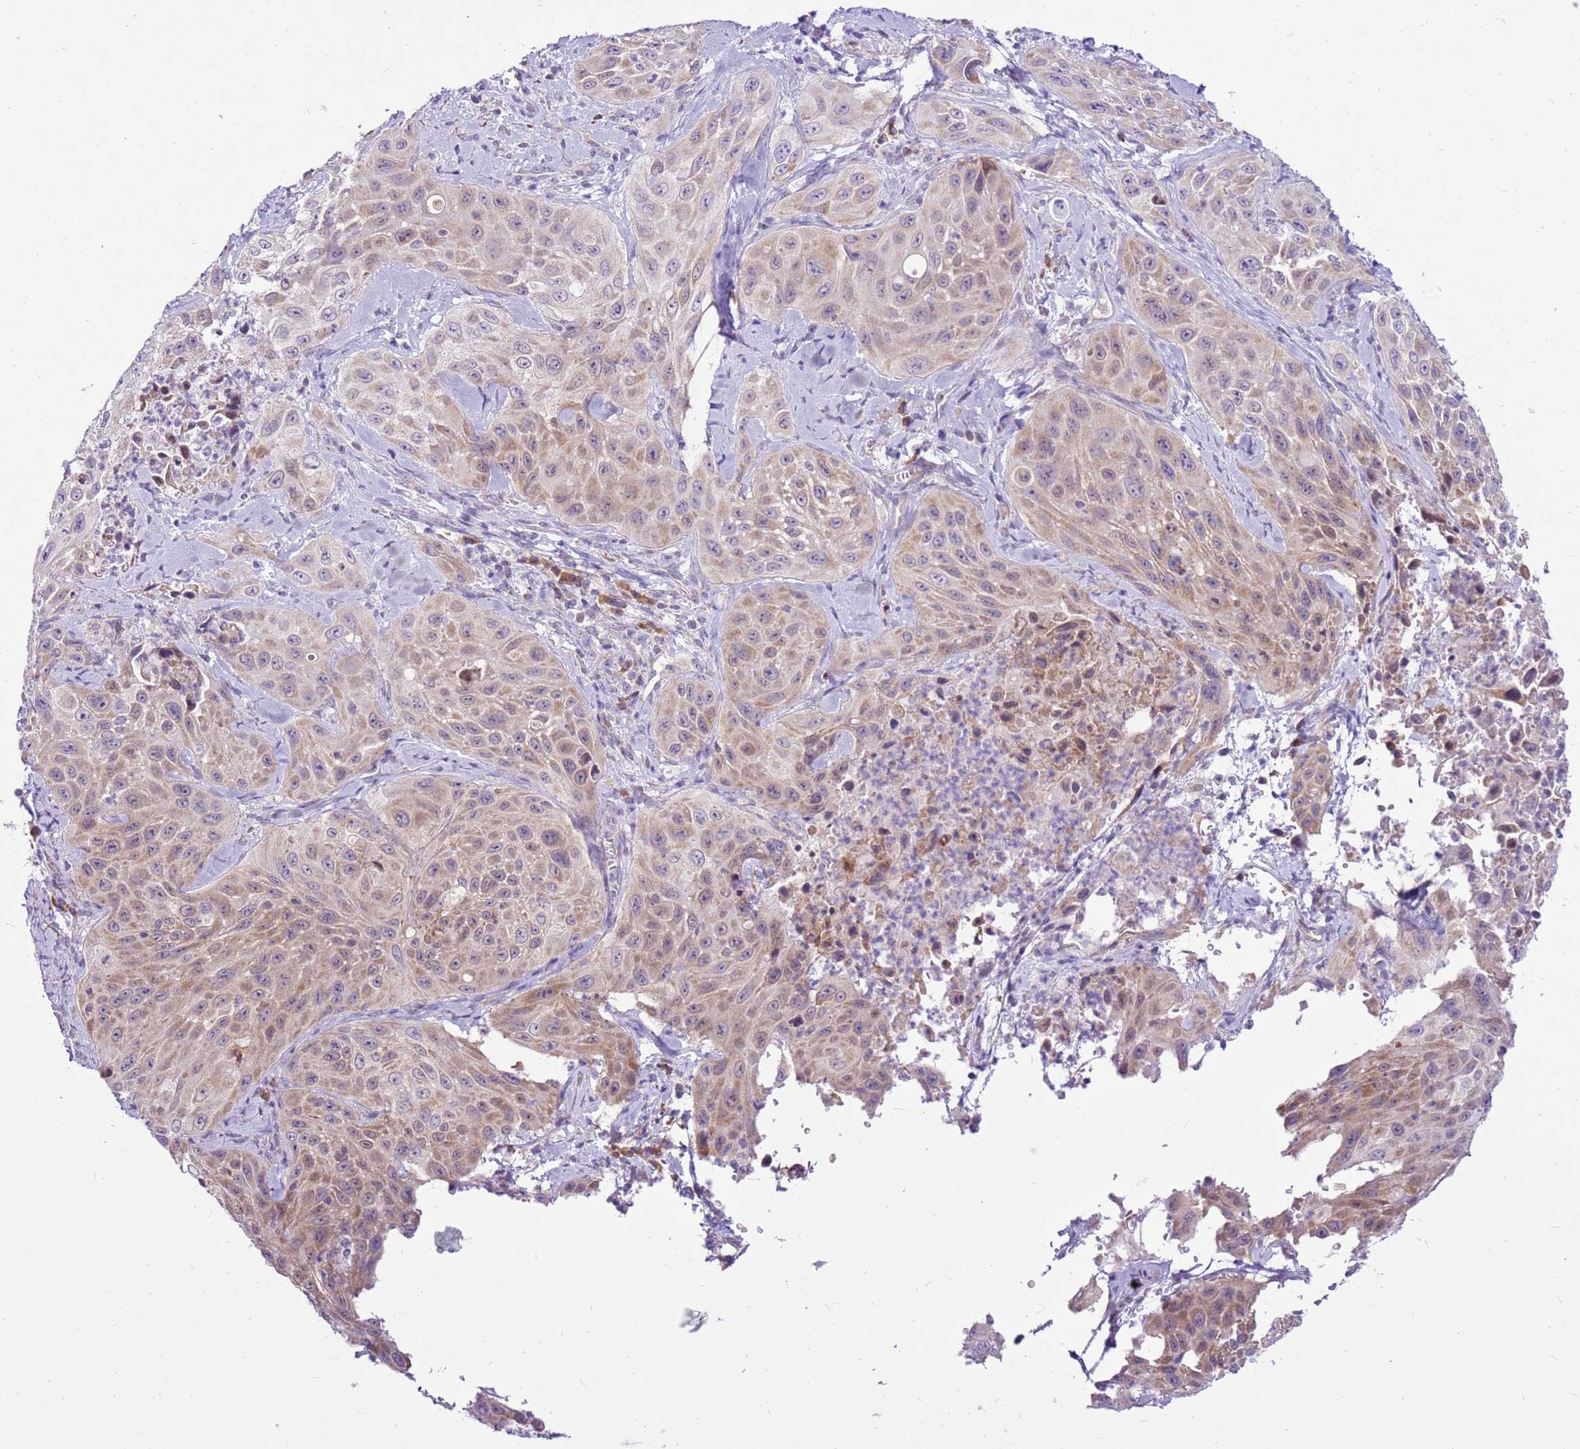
{"staining": {"intensity": "moderate", "quantity": "25%-75%", "location": "cytoplasmic/membranous"}, "tissue": "cervical cancer", "cell_type": "Tumor cells", "image_type": "cancer", "snomed": [{"axis": "morphology", "description": "Squamous cell carcinoma, NOS"}, {"axis": "topography", "description": "Cervix"}], "caption": "Brown immunohistochemical staining in human cervical cancer shows moderate cytoplasmic/membranous staining in approximately 25%-75% of tumor cells.", "gene": "MRPL36", "patient": {"sex": "female", "age": 42}}